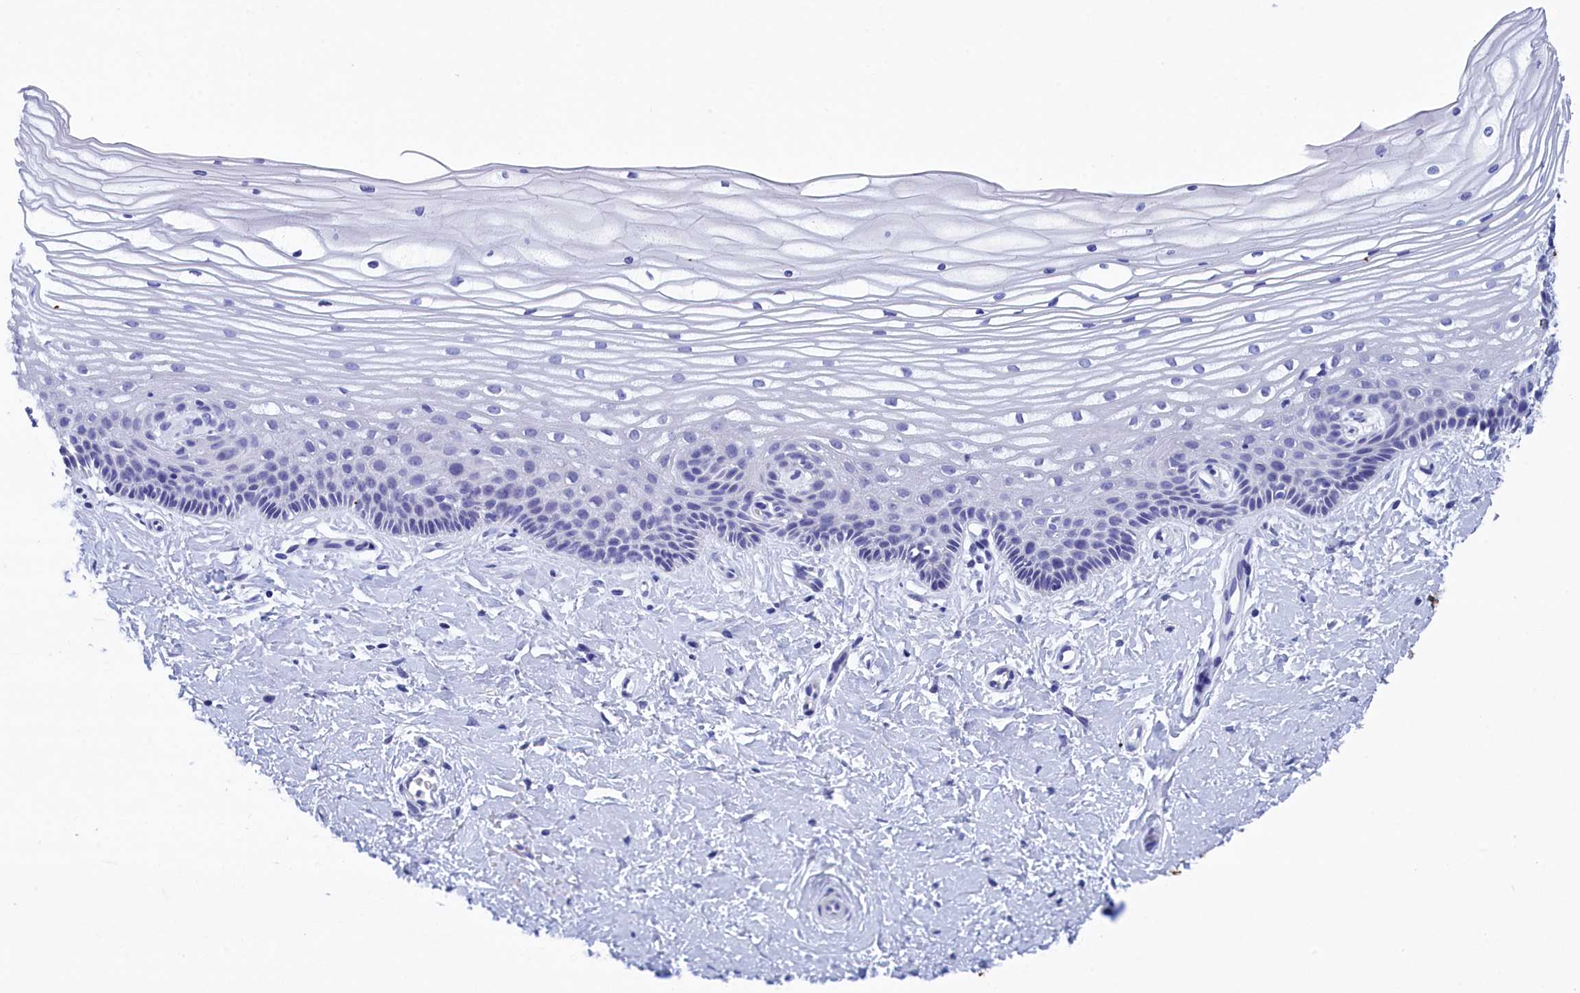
{"staining": {"intensity": "negative", "quantity": "none", "location": "none"}, "tissue": "vagina", "cell_type": "Squamous epithelial cells", "image_type": "normal", "snomed": [{"axis": "morphology", "description": "Normal tissue, NOS"}, {"axis": "topography", "description": "Vagina"}, {"axis": "topography", "description": "Cervix"}], "caption": "Immunohistochemistry (IHC) of normal vagina exhibits no positivity in squamous epithelial cells. (DAB (3,3'-diaminobenzidine) immunohistochemistry (IHC), high magnification).", "gene": "WDR83", "patient": {"sex": "female", "age": 40}}